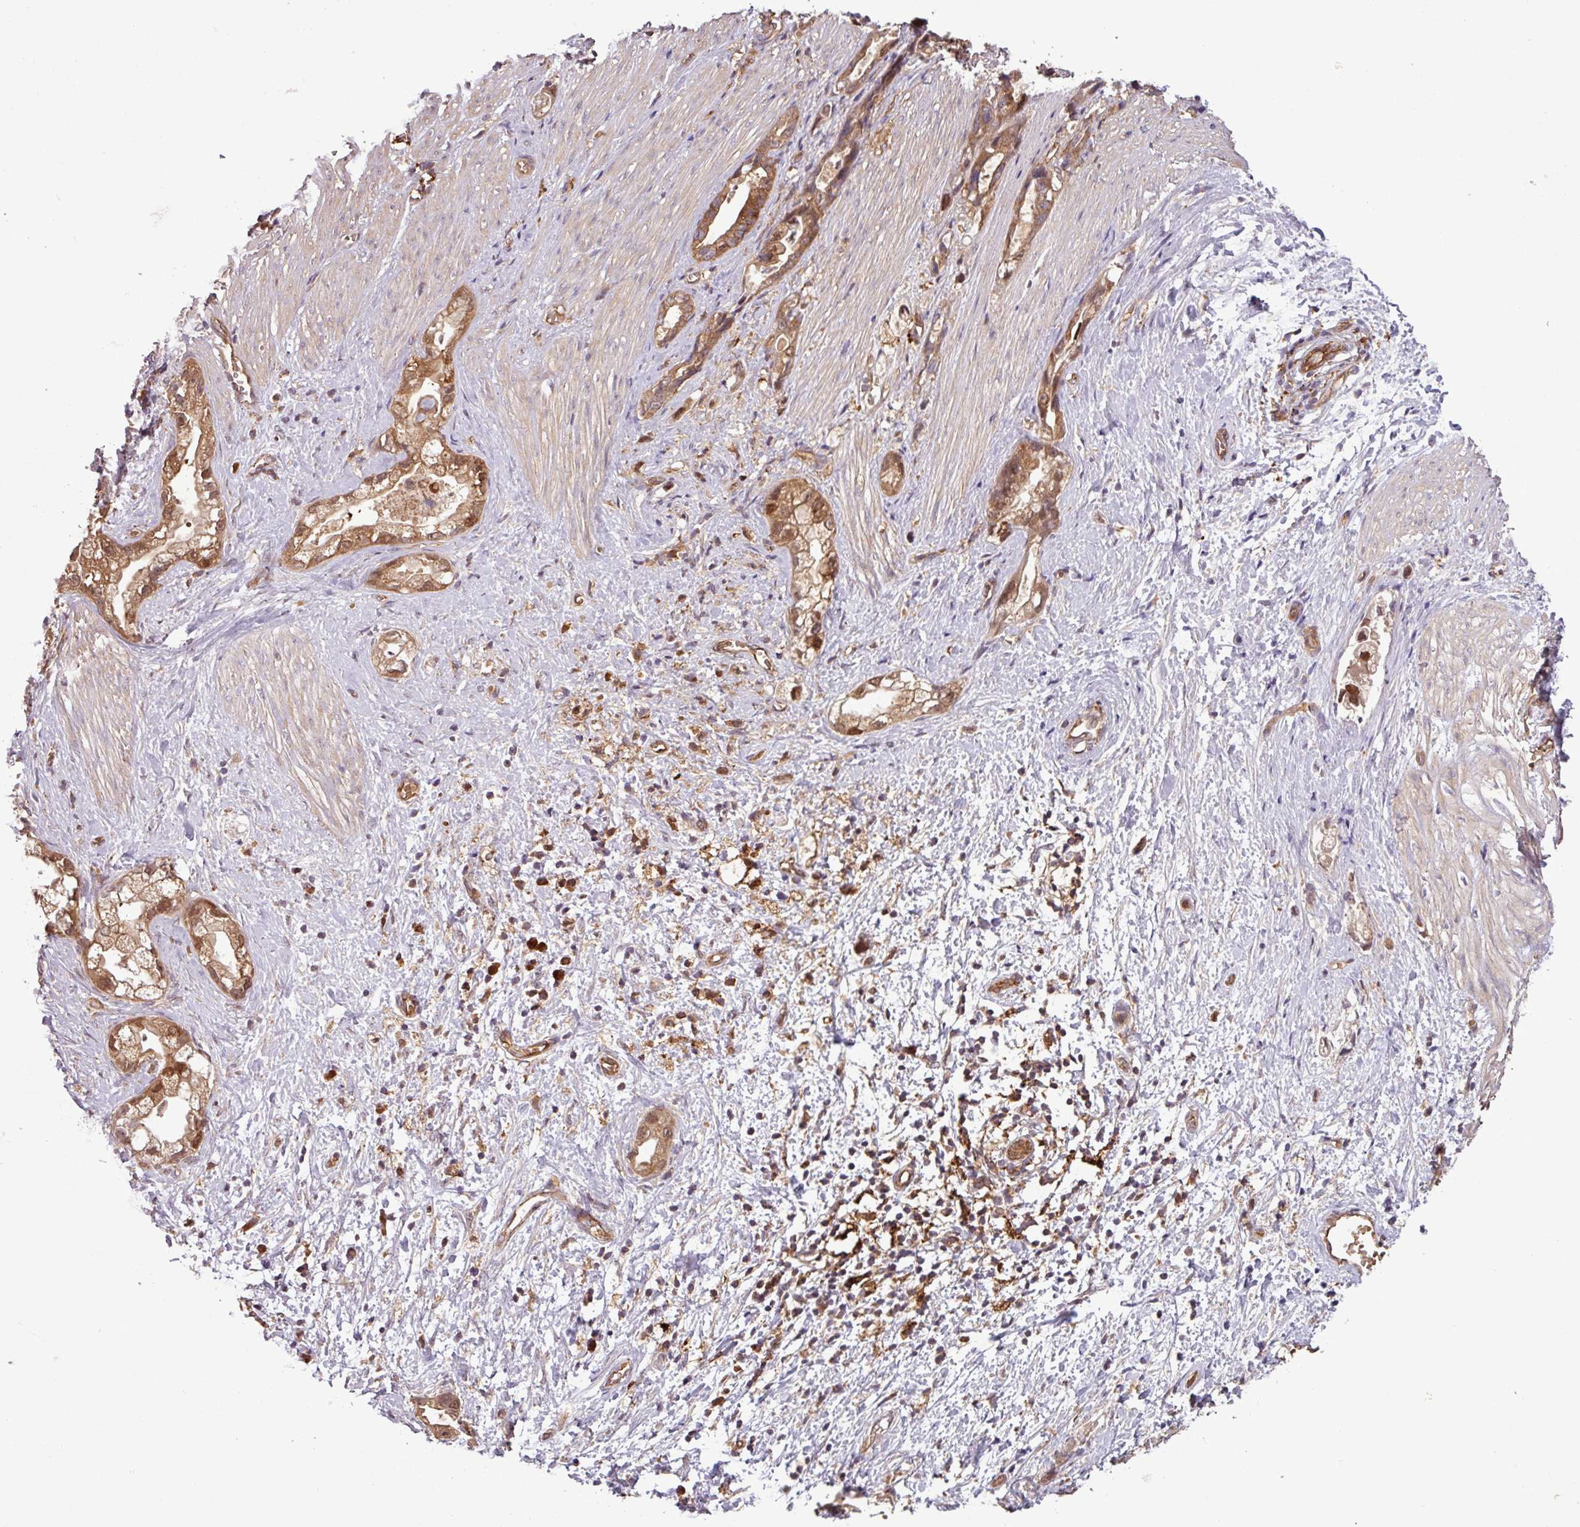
{"staining": {"intensity": "moderate", "quantity": ">75%", "location": "cytoplasmic/membranous,nuclear"}, "tissue": "stomach cancer", "cell_type": "Tumor cells", "image_type": "cancer", "snomed": [{"axis": "morphology", "description": "Adenocarcinoma, NOS"}, {"axis": "topography", "description": "Stomach"}], "caption": "This photomicrograph exhibits immunohistochemistry (IHC) staining of human adenocarcinoma (stomach), with medium moderate cytoplasmic/membranous and nuclear positivity in about >75% of tumor cells.", "gene": "SIRPB2", "patient": {"sex": "male", "age": 55}}